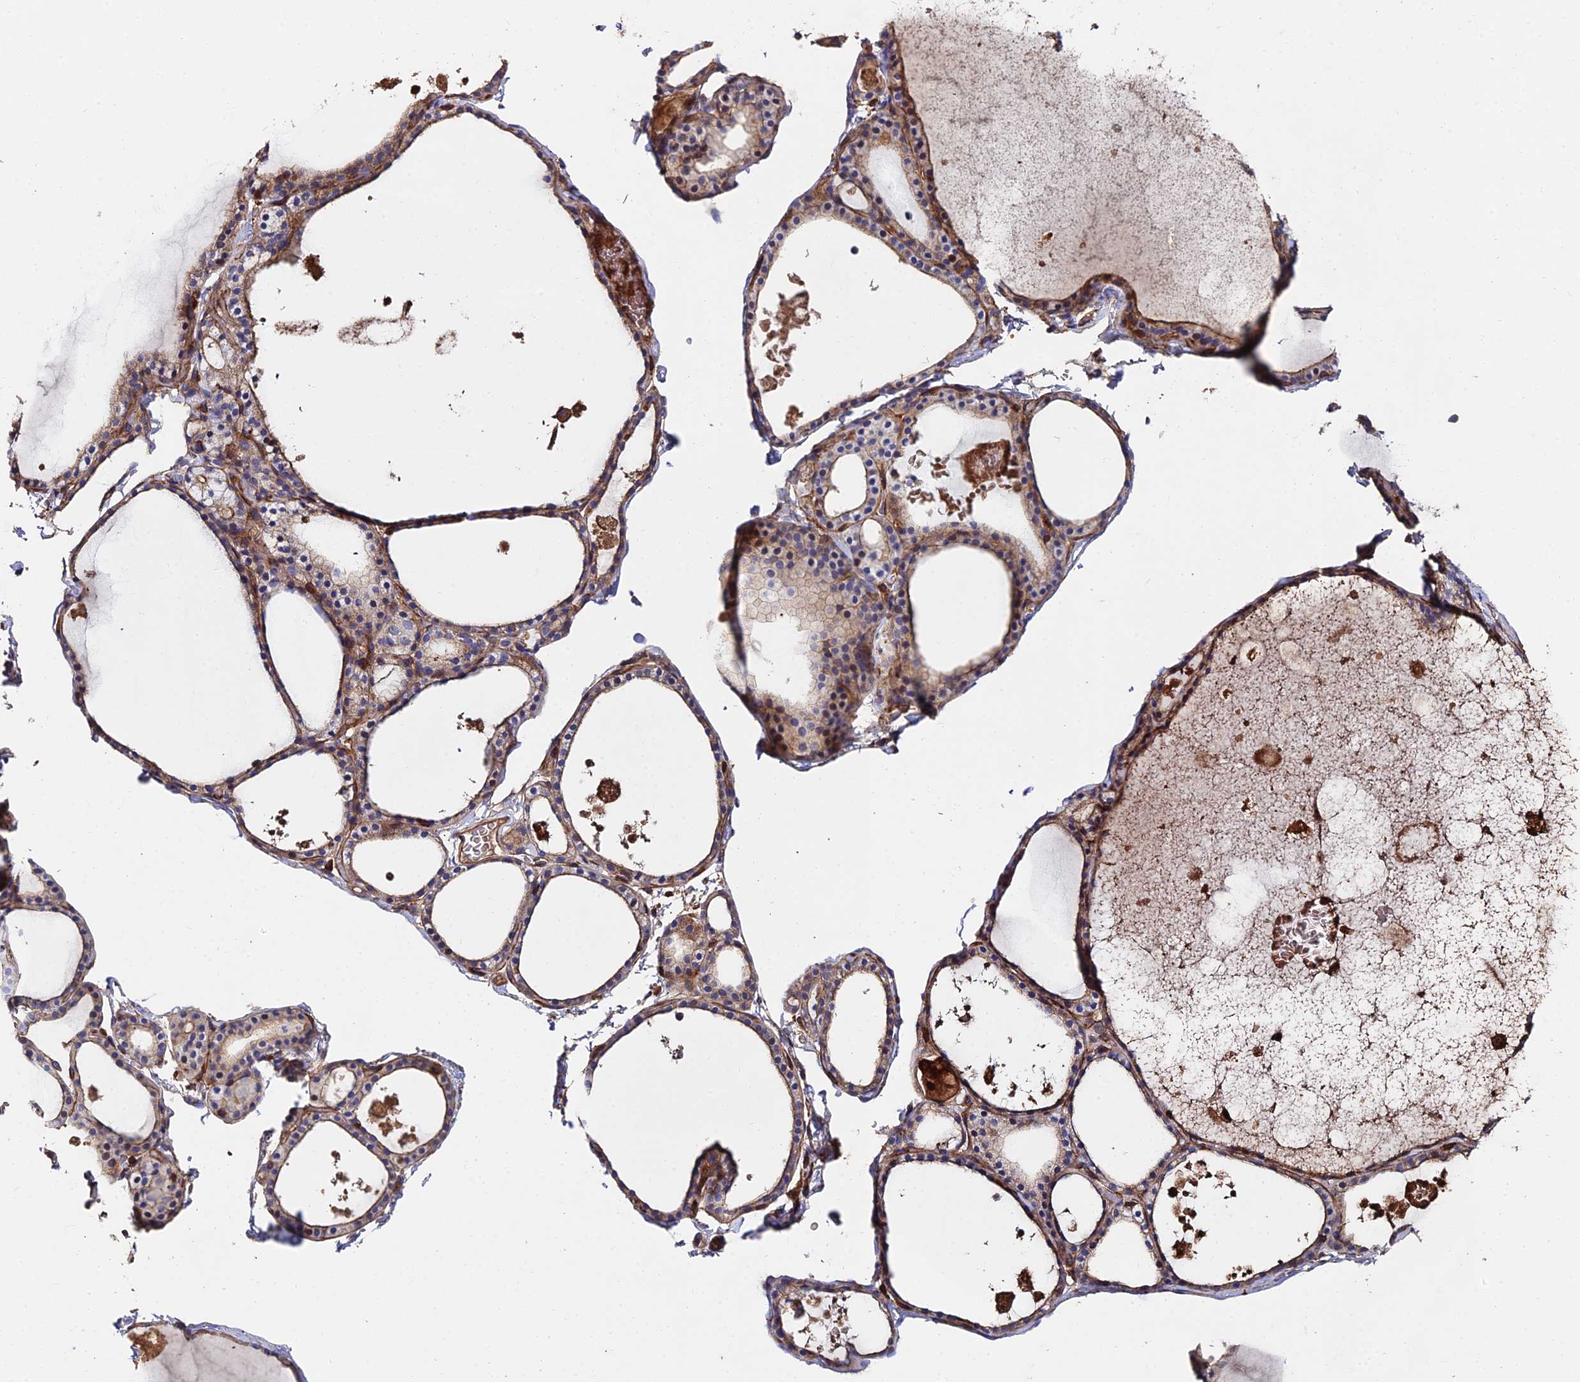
{"staining": {"intensity": "moderate", "quantity": ">75%", "location": "cytoplasmic/membranous"}, "tissue": "thyroid gland", "cell_type": "Glandular cells", "image_type": "normal", "snomed": [{"axis": "morphology", "description": "Normal tissue, NOS"}, {"axis": "topography", "description": "Thyroid gland"}], "caption": "Protein staining of benign thyroid gland displays moderate cytoplasmic/membranous expression in approximately >75% of glandular cells.", "gene": "EXT1", "patient": {"sex": "male", "age": 56}}